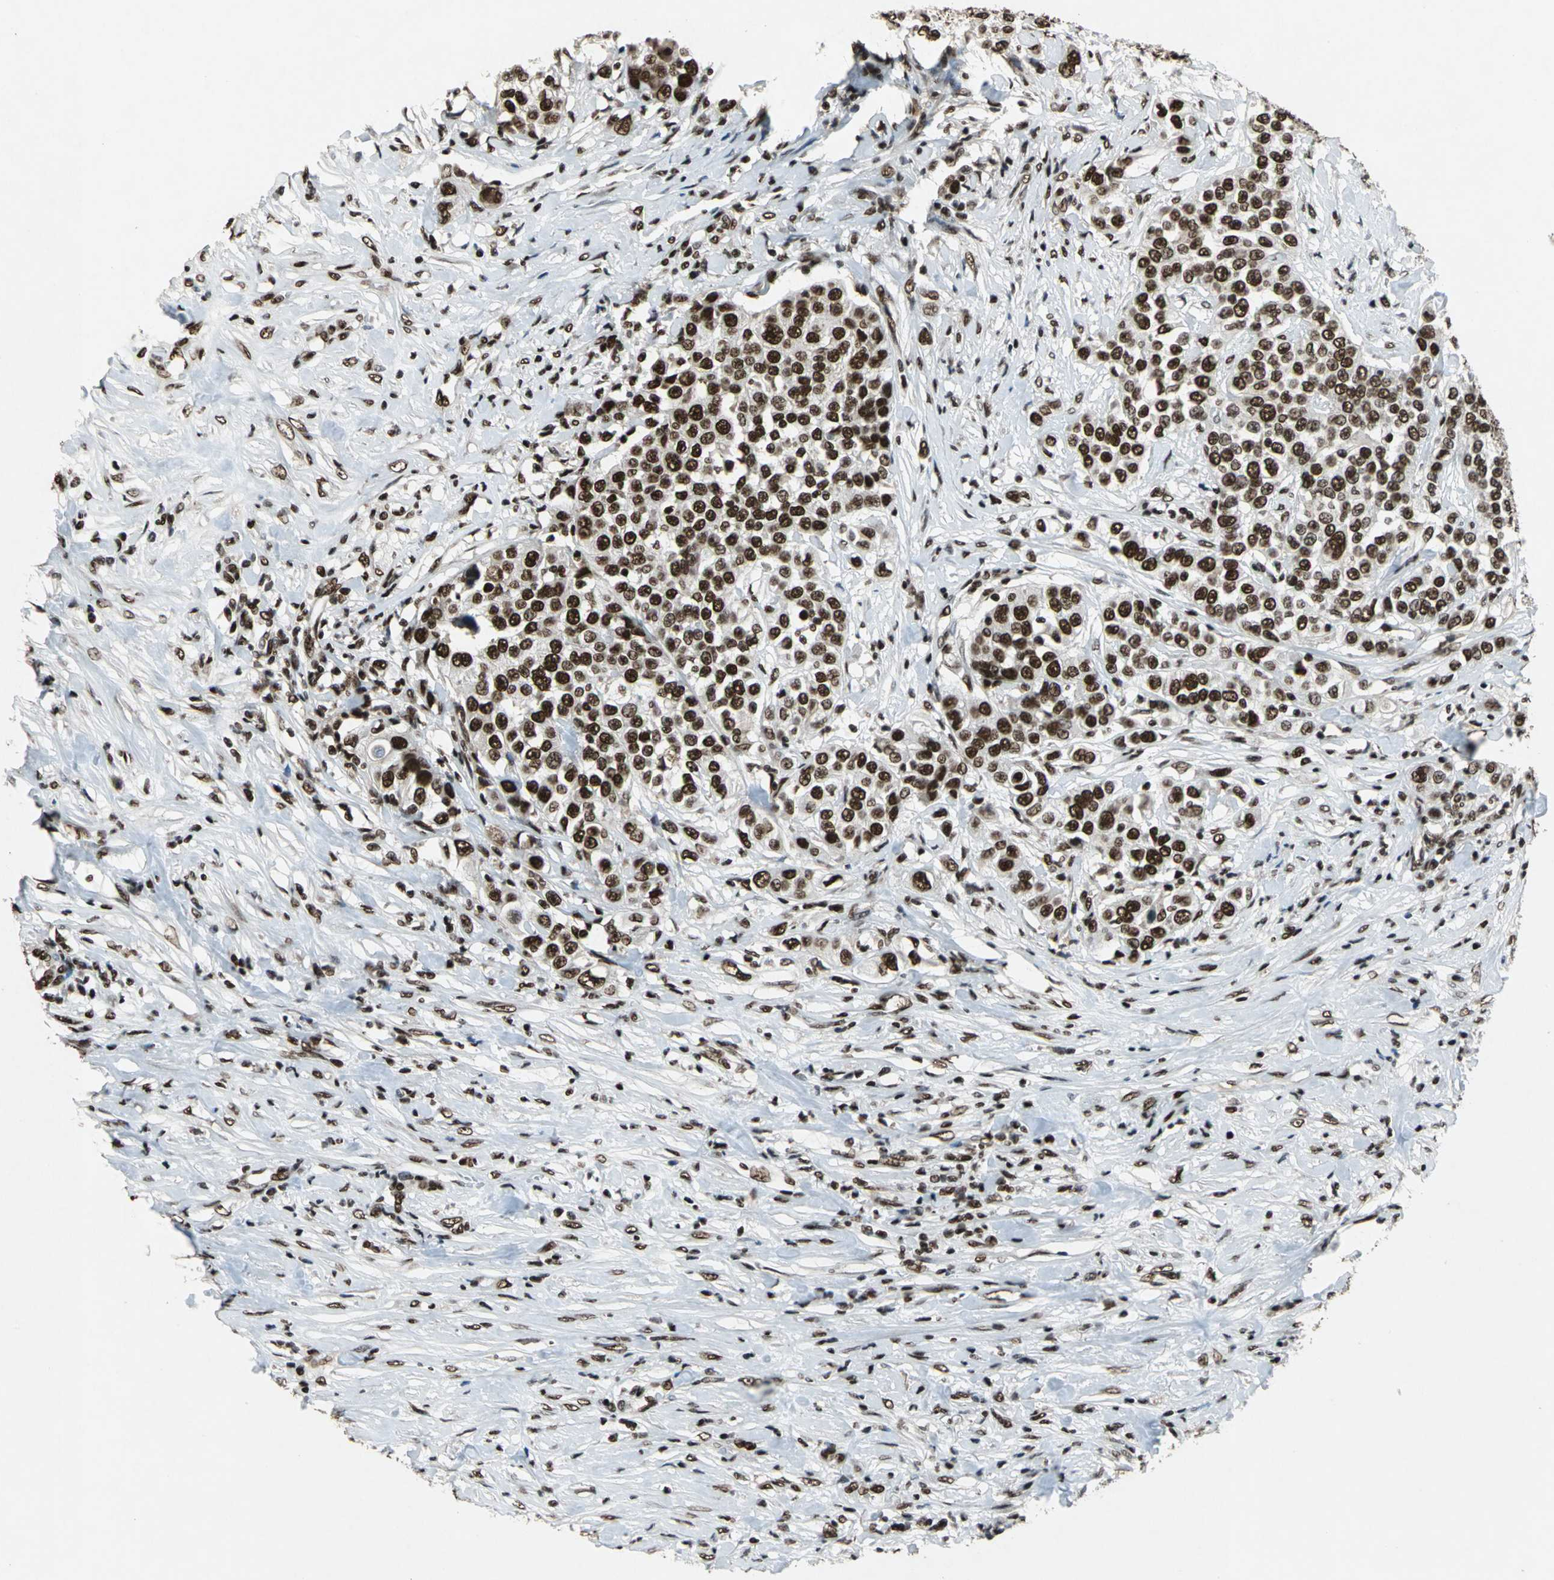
{"staining": {"intensity": "strong", "quantity": ">75%", "location": "nuclear"}, "tissue": "urothelial cancer", "cell_type": "Tumor cells", "image_type": "cancer", "snomed": [{"axis": "morphology", "description": "Urothelial carcinoma, High grade"}, {"axis": "topography", "description": "Urinary bladder"}], "caption": "Protein expression analysis of human high-grade urothelial carcinoma reveals strong nuclear expression in approximately >75% of tumor cells.", "gene": "MTA2", "patient": {"sex": "female", "age": 80}}